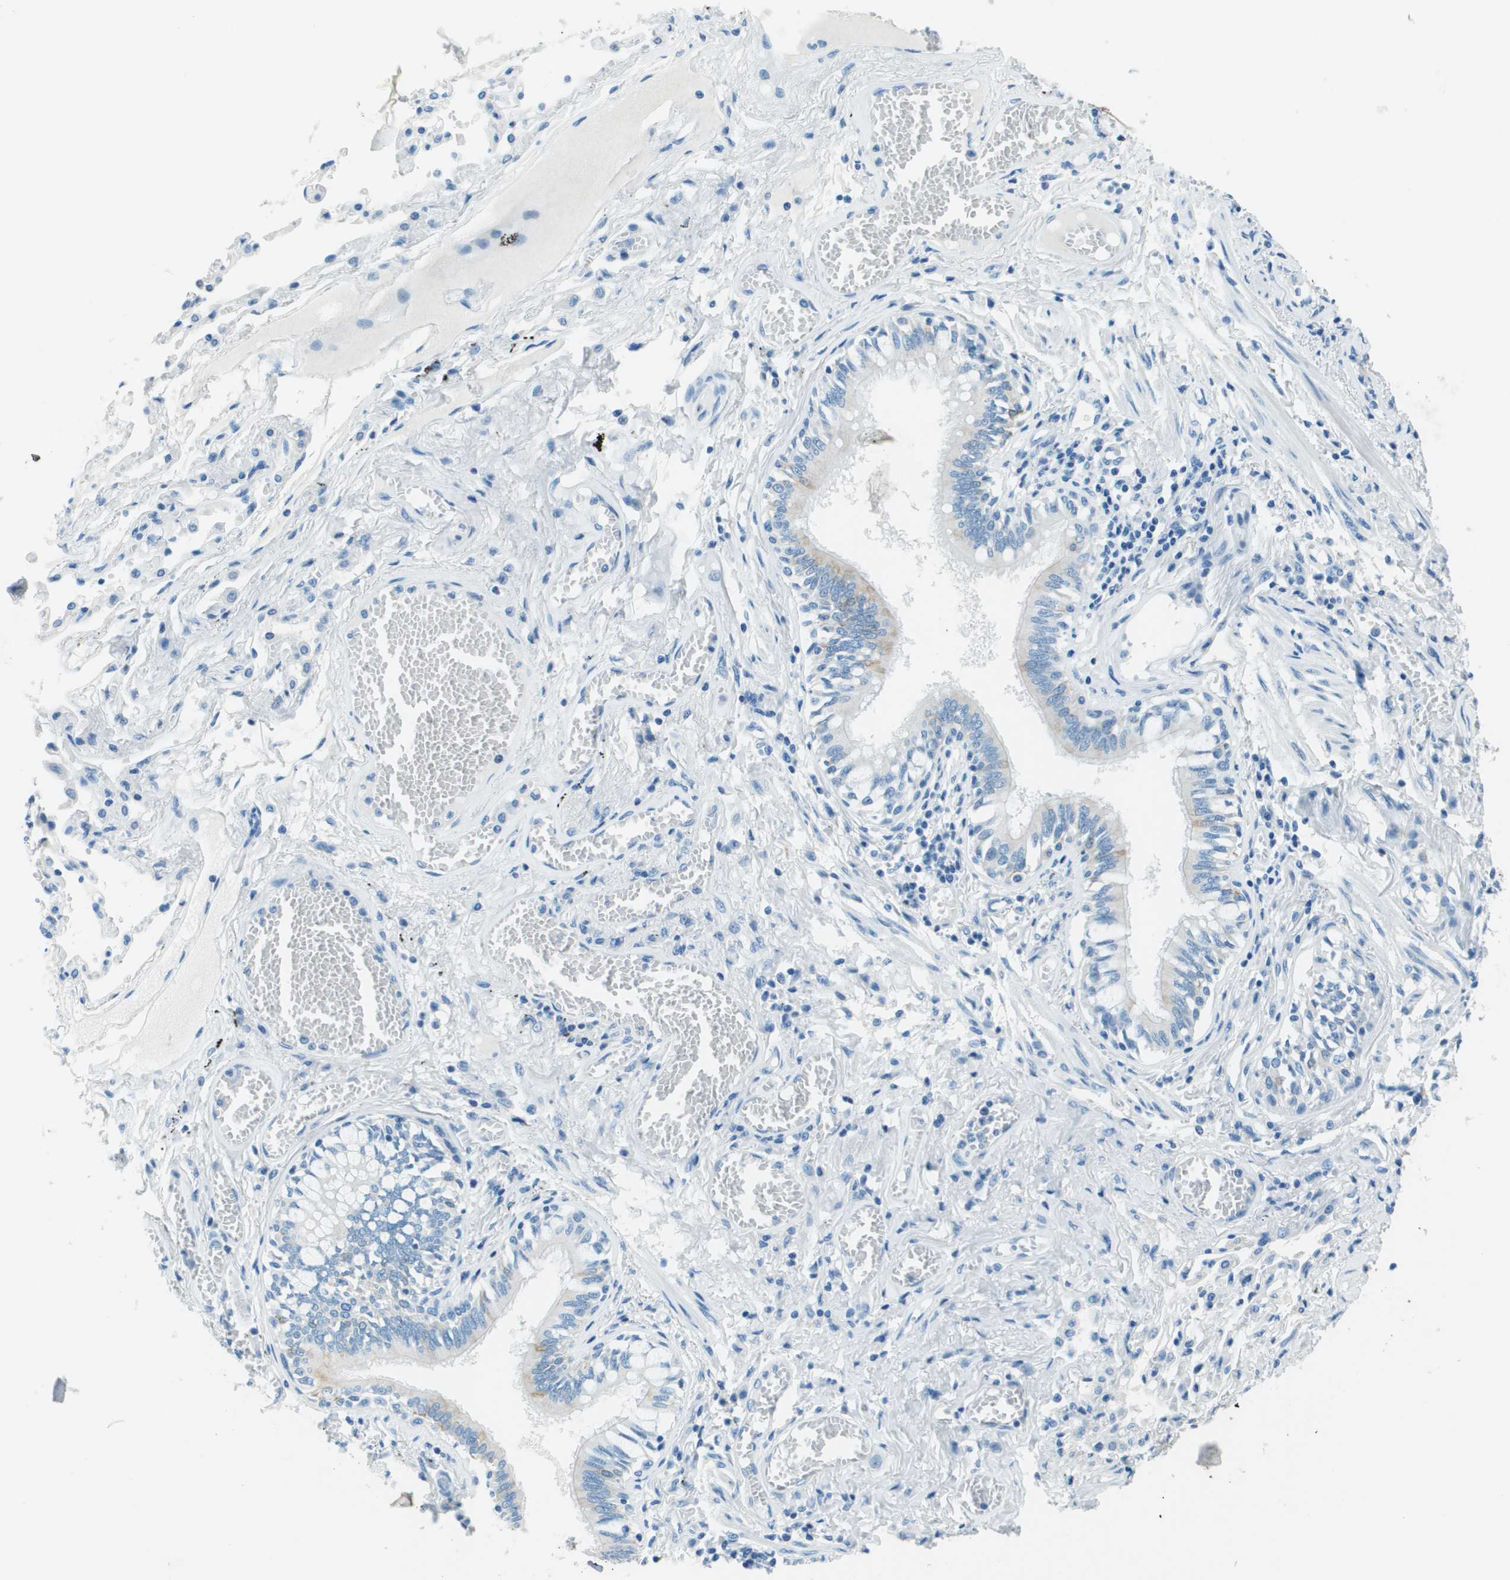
{"staining": {"intensity": "negative", "quantity": "none", "location": "none"}, "tissue": "bronchus", "cell_type": "Respiratory epithelial cells", "image_type": "normal", "snomed": [{"axis": "morphology", "description": "Normal tissue, NOS"}, {"axis": "morphology", "description": "Inflammation, NOS"}, {"axis": "topography", "description": "Cartilage tissue"}, {"axis": "topography", "description": "Lung"}], "caption": "IHC of benign human bronchus exhibits no expression in respiratory epithelial cells.", "gene": "SLC16A10", "patient": {"sex": "male", "age": 71}}